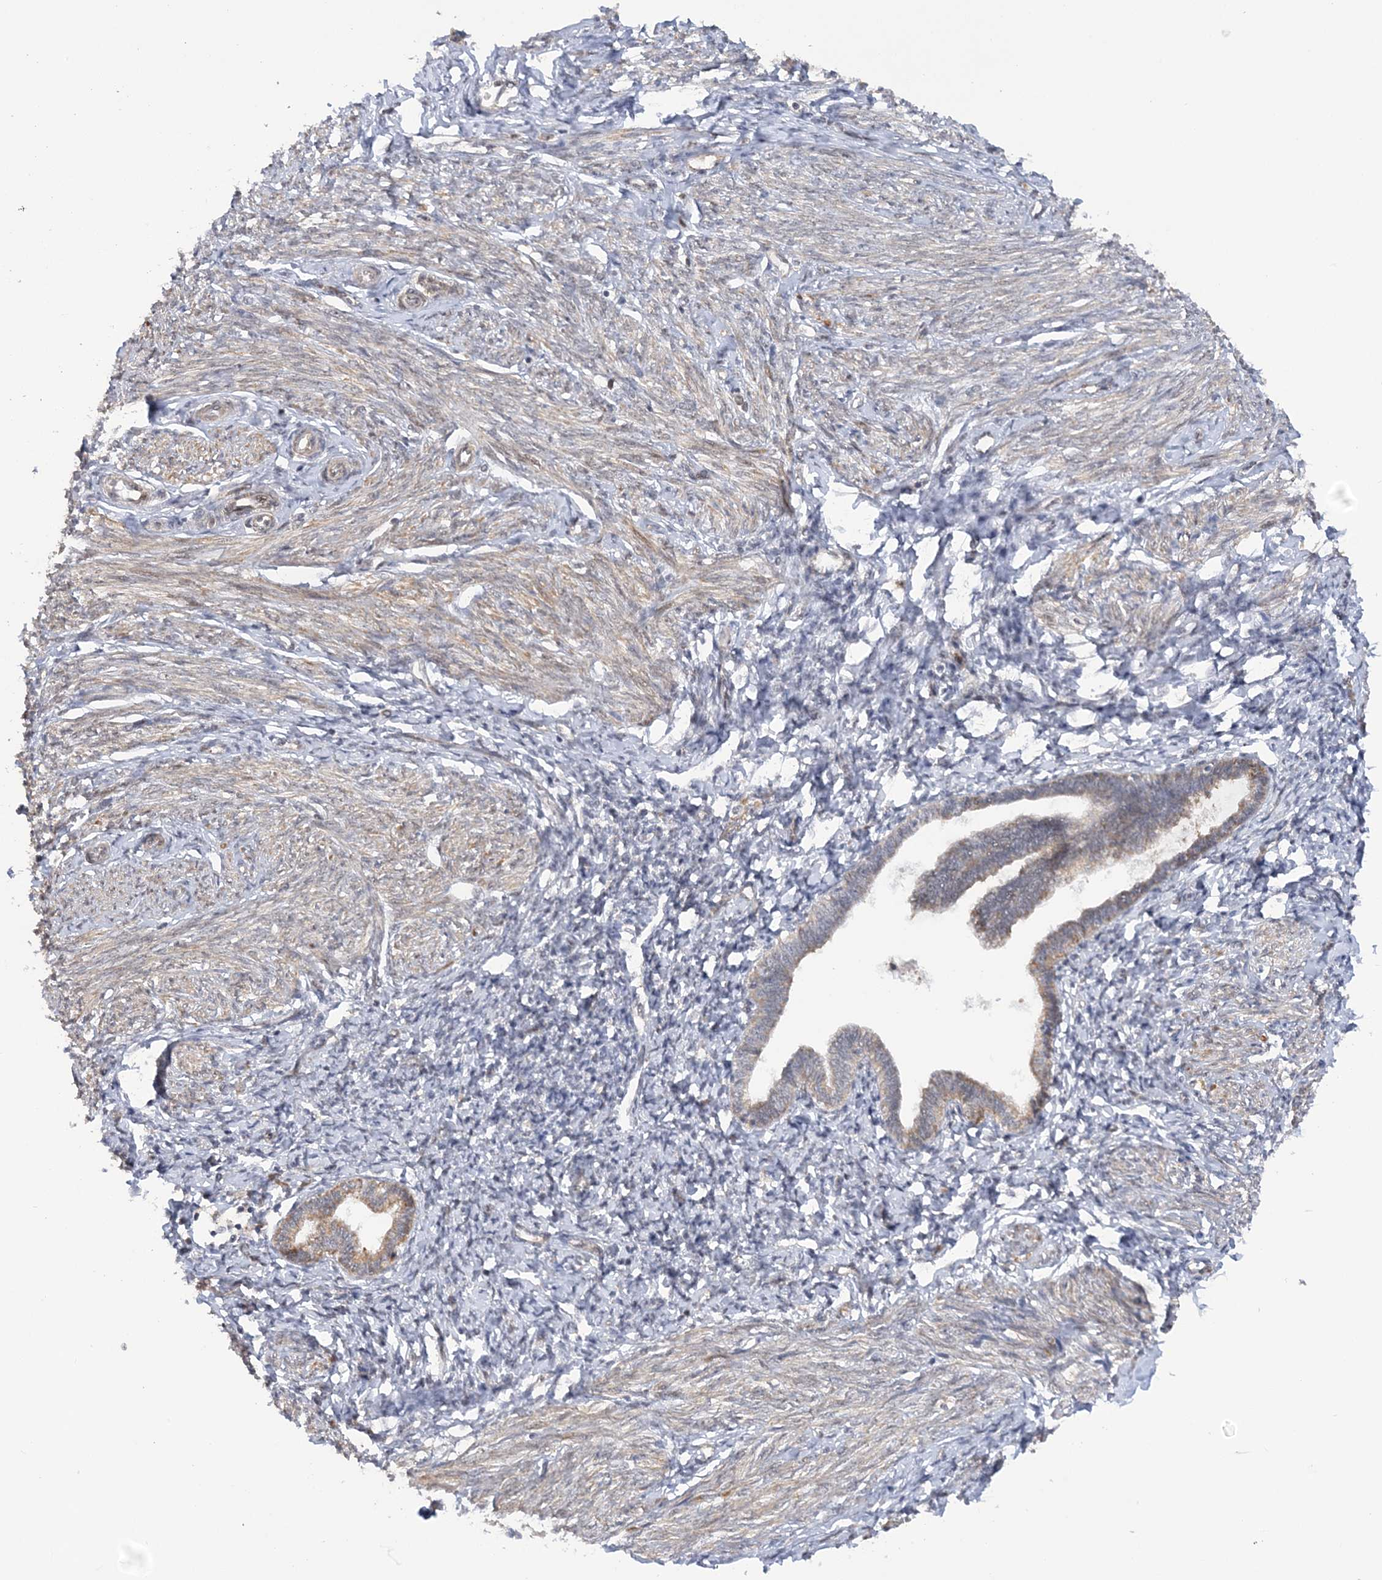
{"staining": {"intensity": "negative", "quantity": "none", "location": "none"}, "tissue": "endometrium", "cell_type": "Cells in endometrial stroma", "image_type": "normal", "snomed": [{"axis": "morphology", "description": "Normal tissue, NOS"}, {"axis": "topography", "description": "Endometrium"}], "caption": "DAB (3,3'-diaminobenzidine) immunohistochemical staining of unremarkable endometrium demonstrates no significant expression in cells in endometrial stroma.", "gene": "MRPL47", "patient": {"sex": "female", "age": 72}}